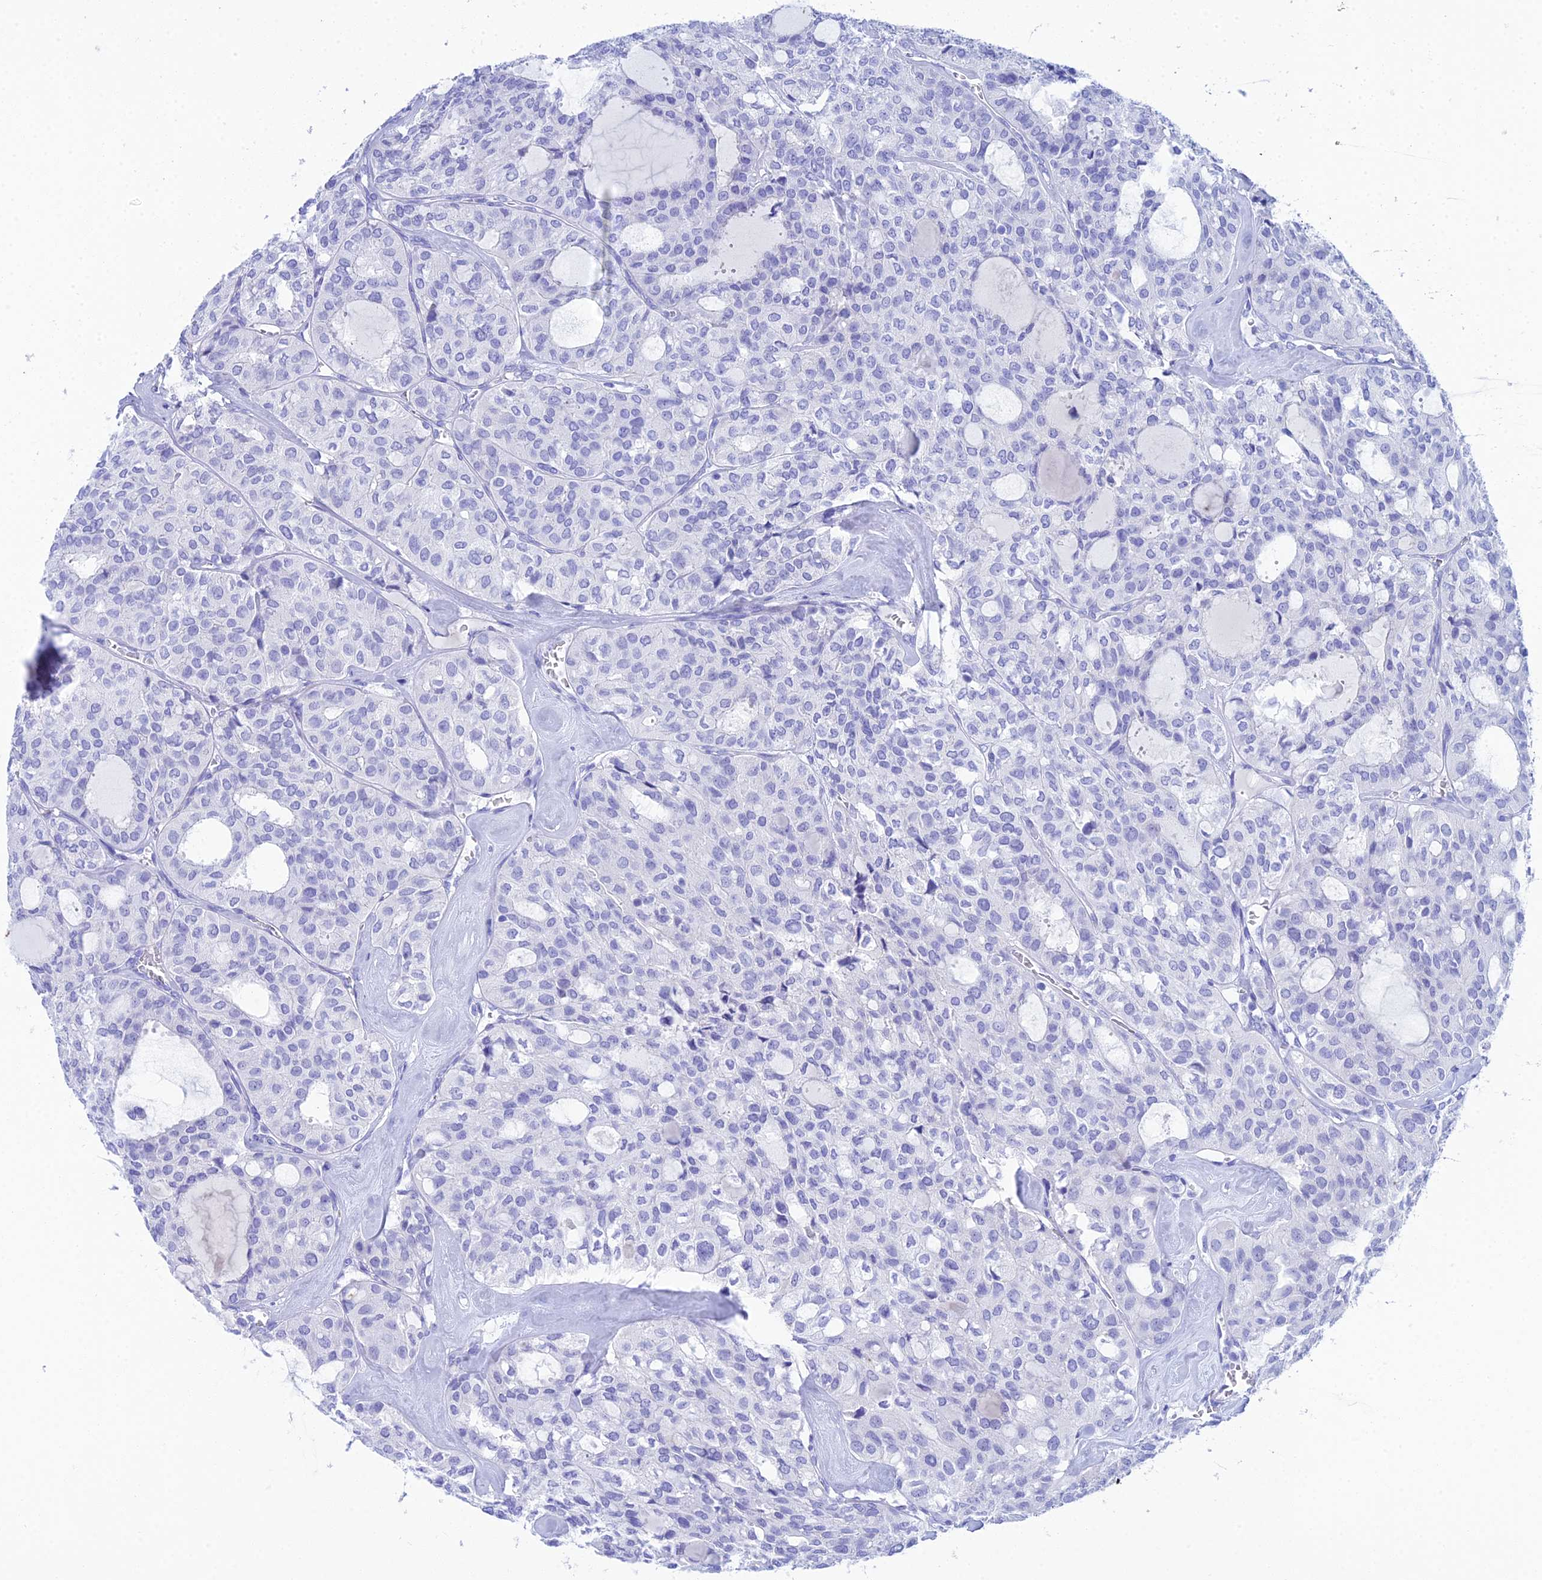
{"staining": {"intensity": "negative", "quantity": "none", "location": "none"}, "tissue": "thyroid cancer", "cell_type": "Tumor cells", "image_type": "cancer", "snomed": [{"axis": "morphology", "description": "Follicular adenoma carcinoma, NOS"}, {"axis": "topography", "description": "Thyroid gland"}], "caption": "A histopathology image of human follicular adenoma carcinoma (thyroid) is negative for staining in tumor cells. The staining was performed using DAB (3,3'-diaminobenzidine) to visualize the protein expression in brown, while the nuclei were stained in blue with hematoxylin (Magnification: 20x).", "gene": "REG1A", "patient": {"sex": "male", "age": 75}}